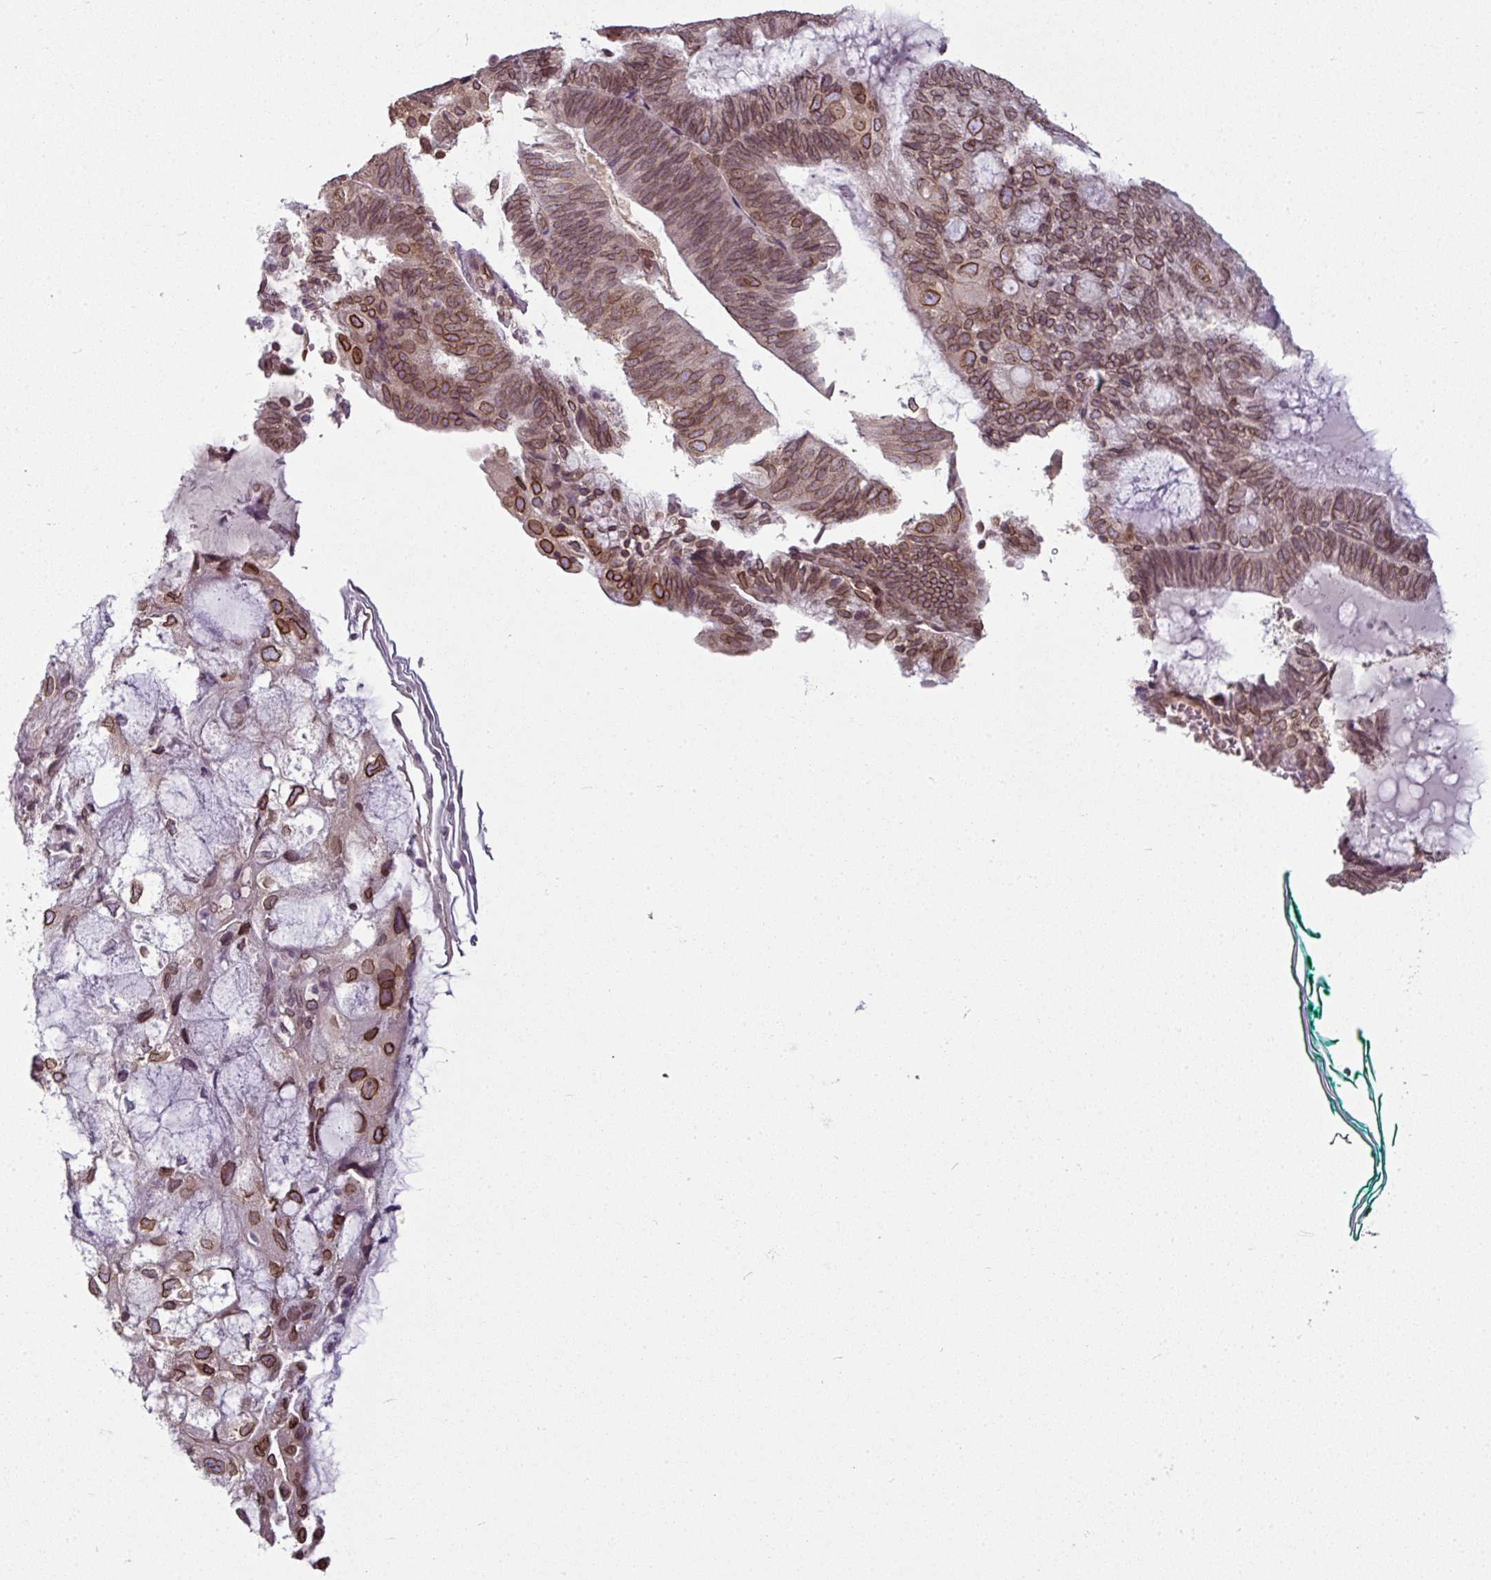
{"staining": {"intensity": "moderate", "quantity": ">75%", "location": "cytoplasmic/membranous,nuclear"}, "tissue": "endometrial cancer", "cell_type": "Tumor cells", "image_type": "cancer", "snomed": [{"axis": "morphology", "description": "Adenocarcinoma, NOS"}, {"axis": "topography", "description": "Endometrium"}], "caption": "The image exhibits immunohistochemical staining of endometrial cancer. There is moderate cytoplasmic/membranous and nuclear expression is present in about >75% of tumor cells.", "gene": "RANGAP1", "patient": {"sex": "female", "age": 81}}